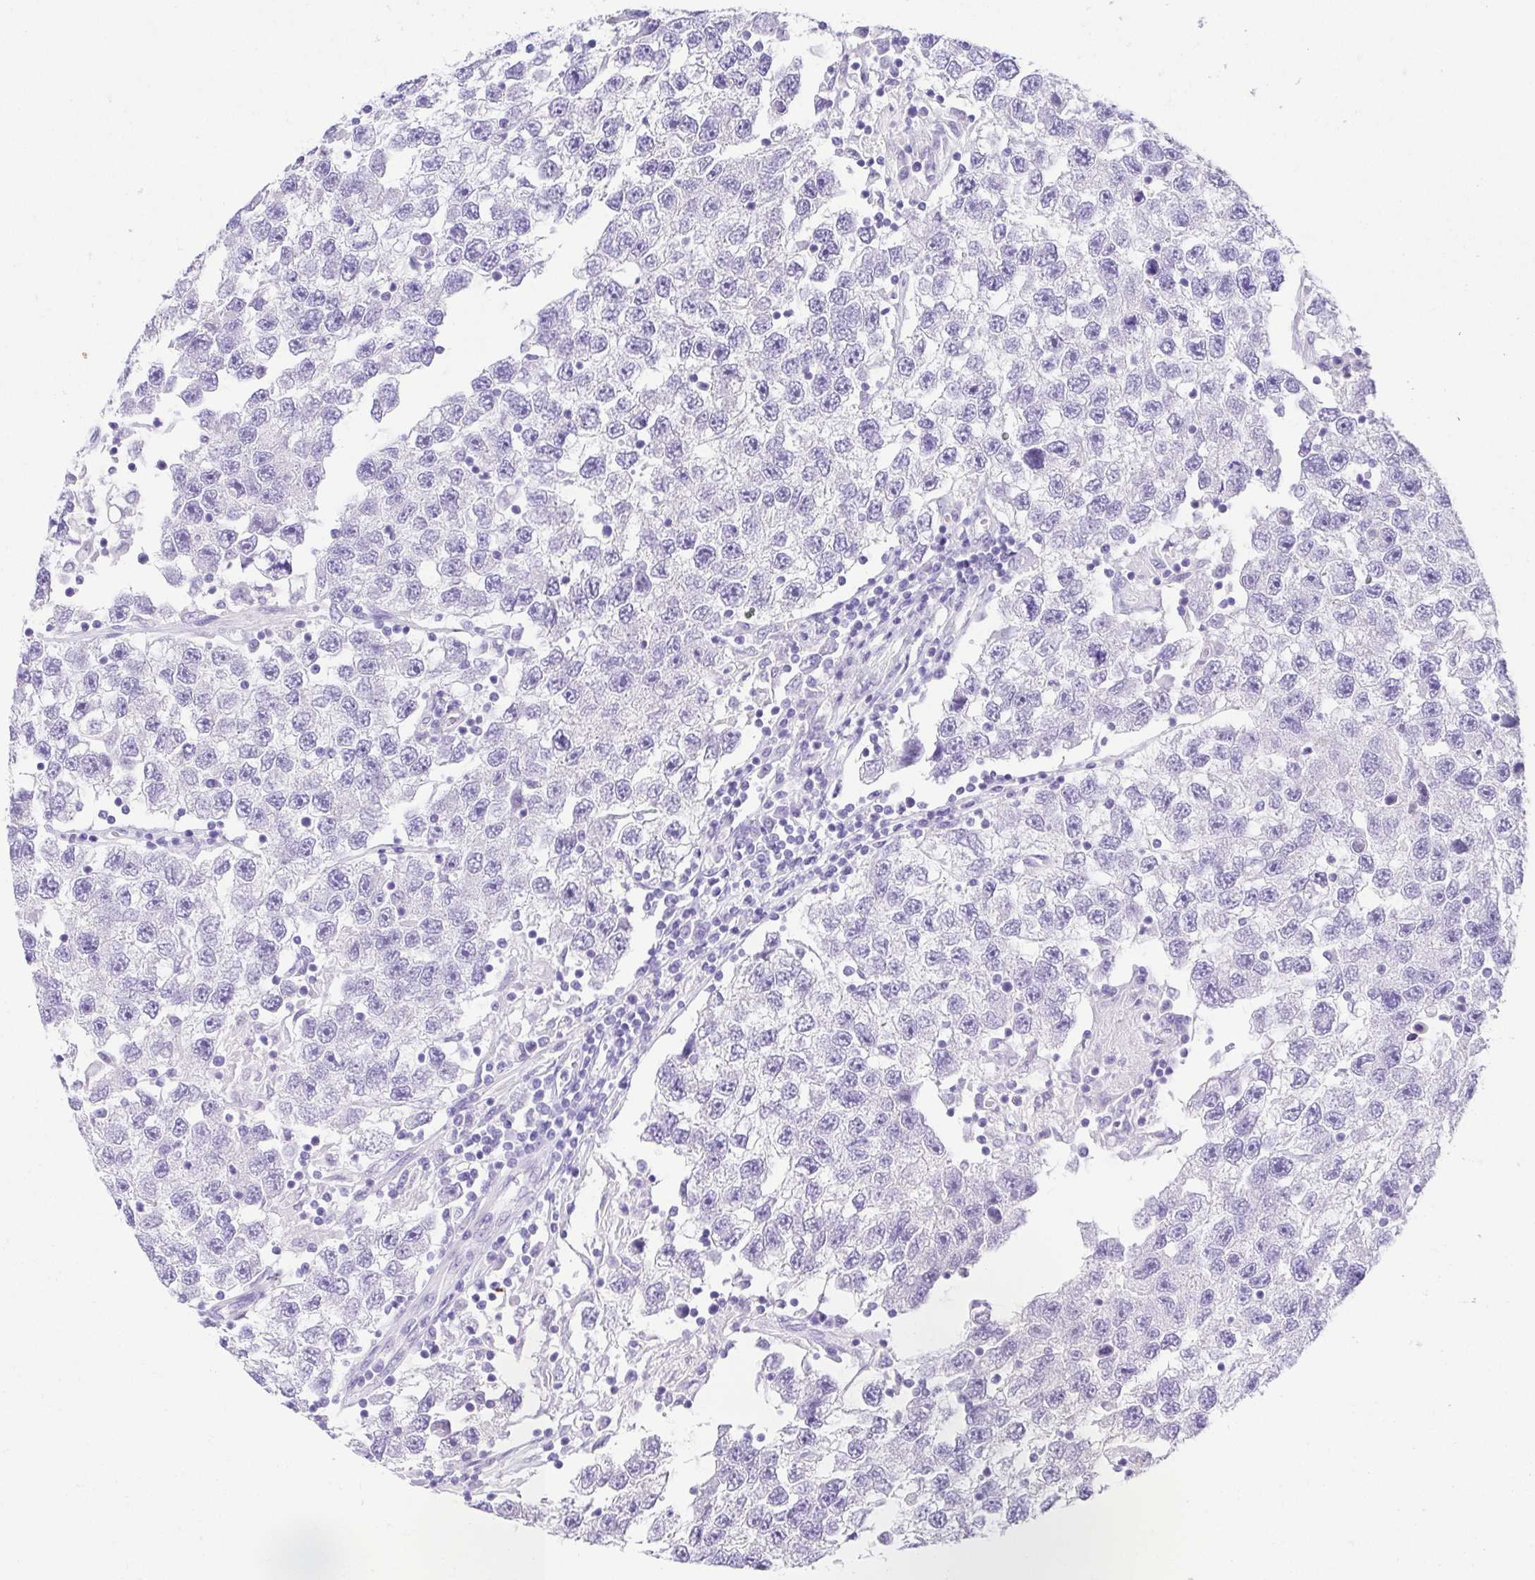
{"staining": {"intensity": "negative", "quantity": "none", "location": "none"}, "tissue": "testis cancer", "cell_type": "Tumor cells", "image_type": "cancer", "snomed": [{"axis": "morphology", "description": "Seminoma, NOS"}, {"axis": "topography", "description": "Testis"}], "caption": "Testis cancer (seminoma) was stained to show a protein in brown. There is no significant staining in tumor cells.", "gene": "SPATA4", "patient": {"sex": "male", "age": 26}}